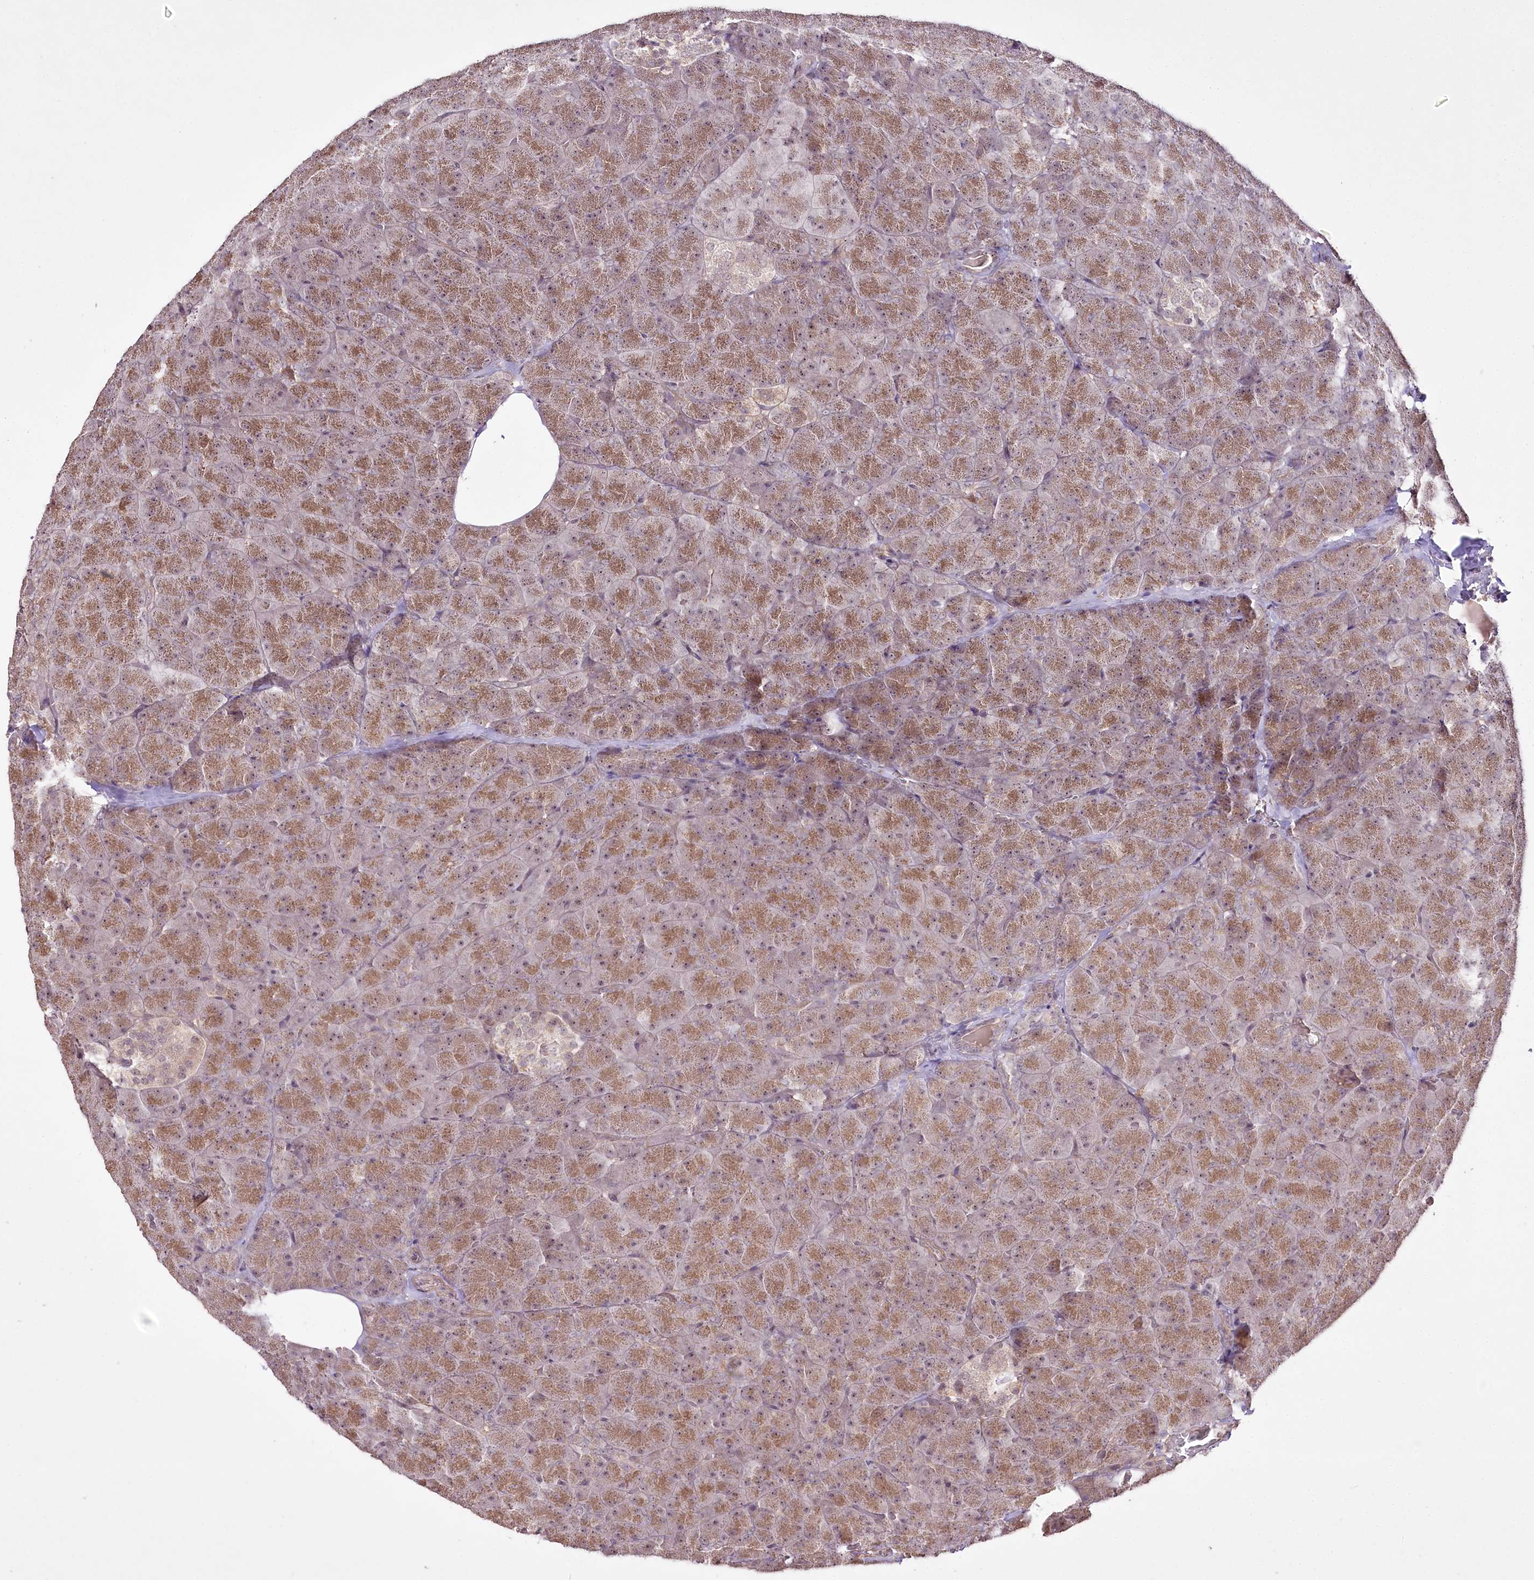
{"staining": {"intensity": "moderate", "quantity": "25%-75%", "location": "cytoplasmic/membranous,nuclear"}, "tissue": "pancreas", "cell_type": "Exocrine glandular cells", "image_type": "normal", "snomed": [{"axis": "morphology", "description": "Normal tissue, NOS"}, {"axis": "topography", "description": "Pancreas"}], "caption": "Normal pancreas displays moderate cytoplasmic/membranous,nuclear positivity in approximately 25%-75% of exocrine glandular cells.", "gene": "CCDC59", "patient": {"sex": "male", "age": 36}}